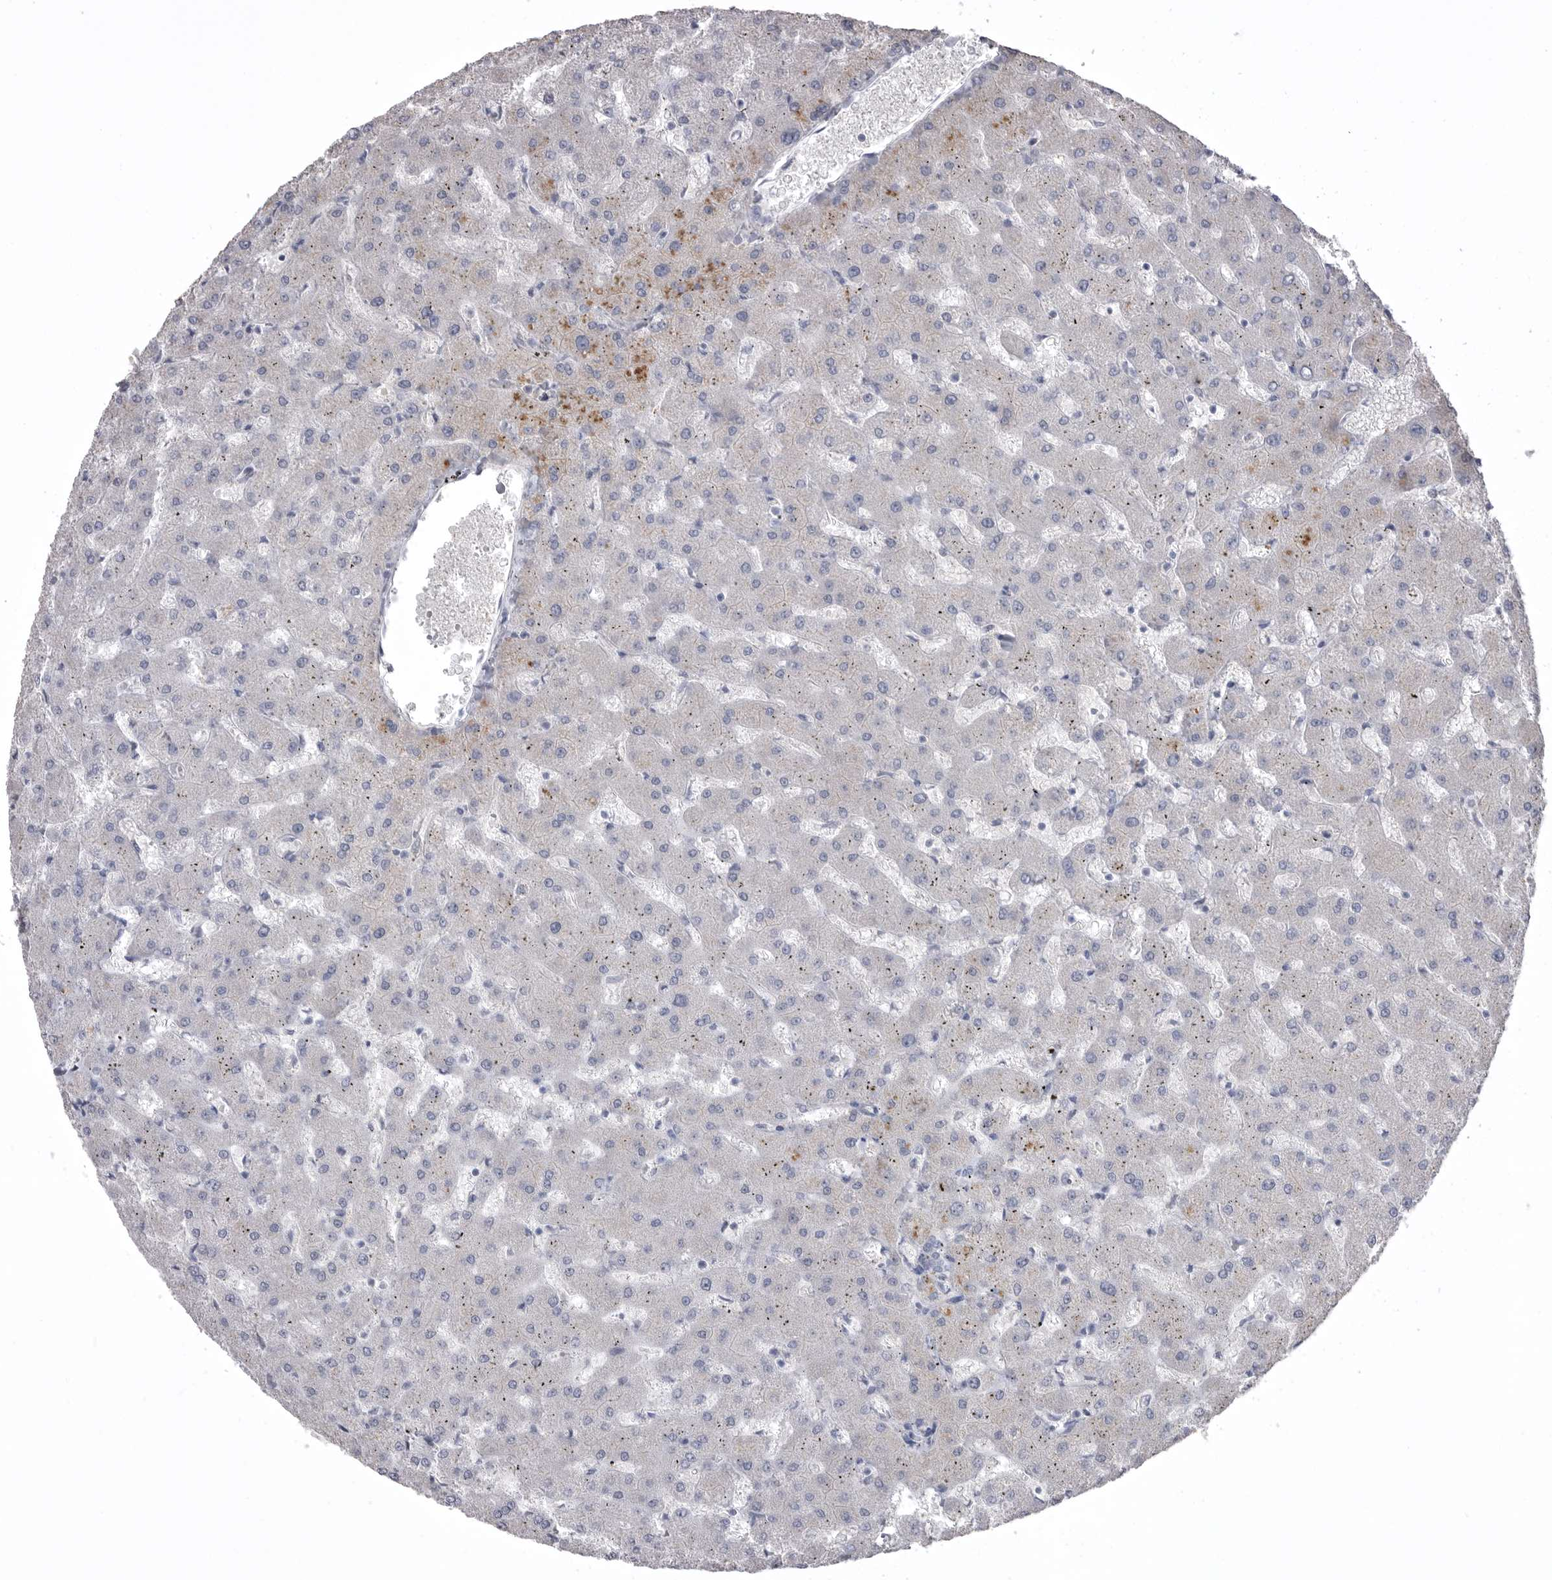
{"staining": {"intensity": "negative", "quantity": "none", "location": "none"}, "tissue": "liver", "cell_type": "Cholangiocytes", "image_type": "normal", "snomed": [{"axis": "morphology", "description": "Normal tissue, NOS"}, {"axis": "topography", "description": "Liver"}], "caption": "High magnification brightfield microscopy of benign liver stained with DAB (brown) and counterstained with hematoxylin (blue): cholangiocytes show no significant staining.", "gene": "AHSG", "patient": {"sex": "female", "age": 63}}